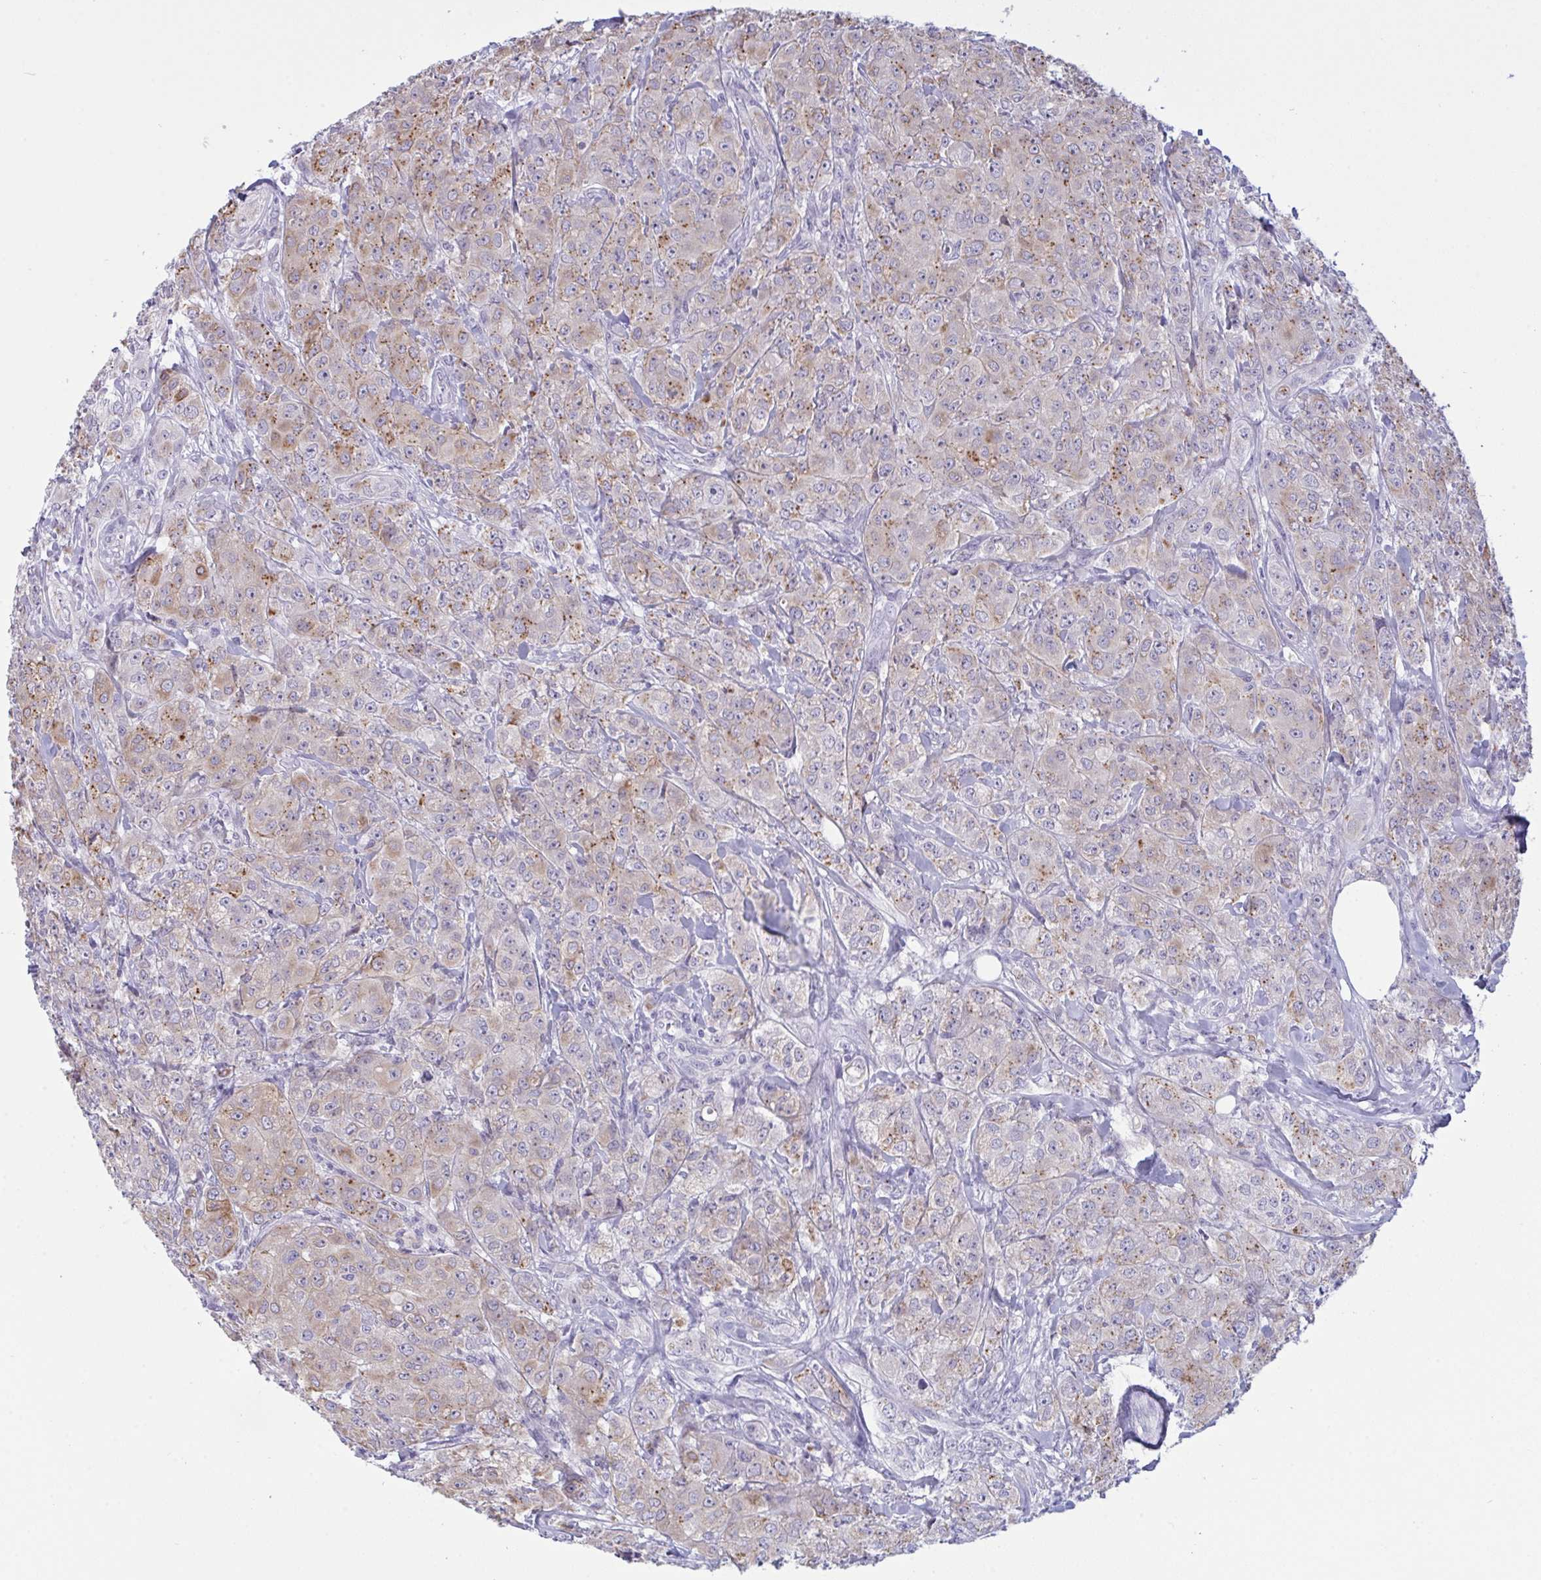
{"staining": {"intensity": "moderate", "quantity": "<25%", "location": "cytoplasmic/membranous"}, "tissue": "breast cancer", "cell_type": "Tumor cells", "image_type": "cancer", "snomed": [{"axis": "morphology", "description": "Normal tissue, NOS"}, {"axis": "morphology", "description": "Duct carcinoma"}, {"axis": "topography", "description": "Breast"}], "caption": "Tumor cells demonstrate low levels of moderate cytoplasmic/membranous positivity in approximately <25% of cells in invasive ductal carcinoma (breast). (DAB (3,3'-diaminobenzidine) IHC with brightfield microscopy, high magnification).", "gene": "TENT5D", "patient": {"sex": "female", "age": 43}}